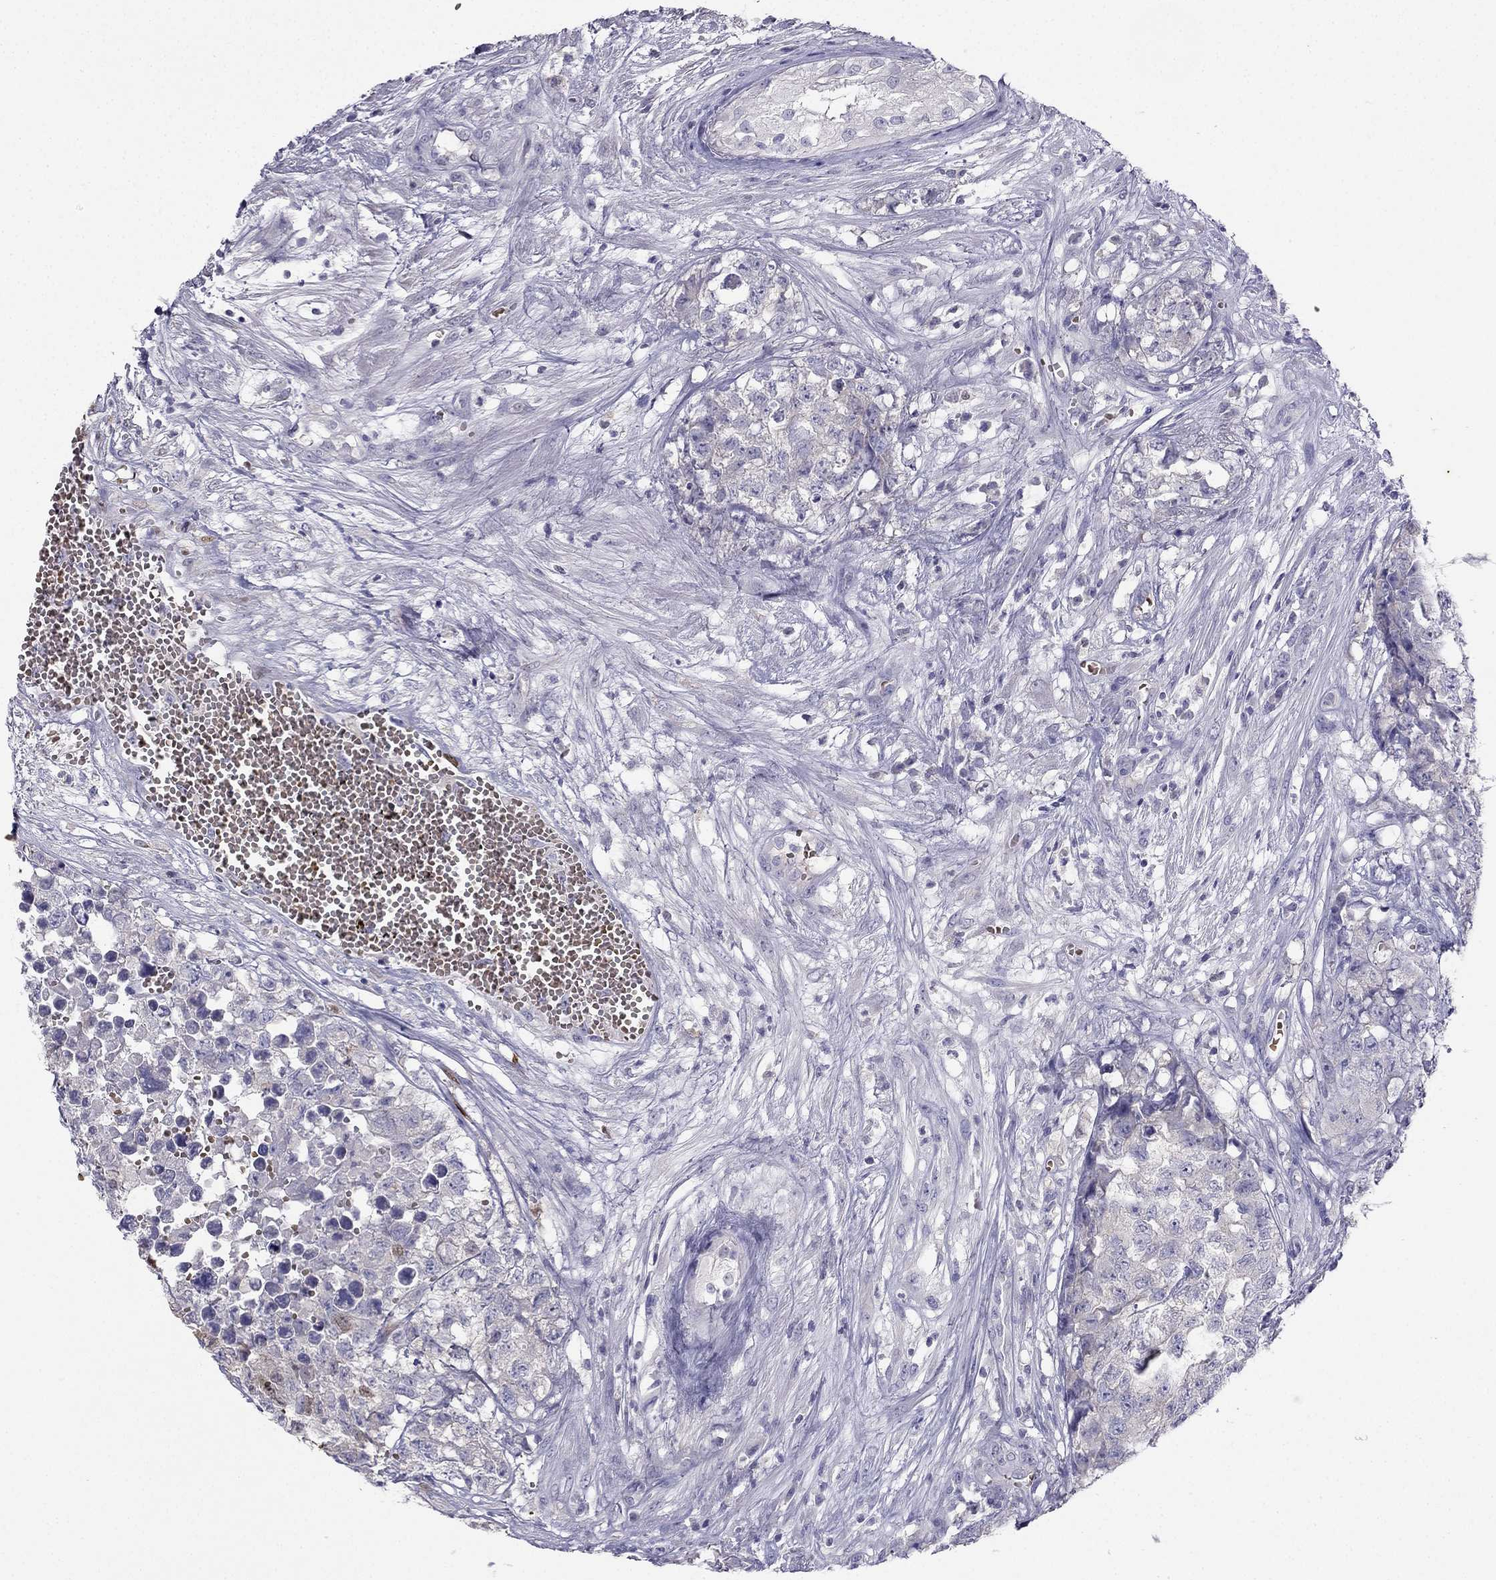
{"staining": {"intensity": "weak", "quantity": "<25%", "location": "nuclear"}, "tissue": "testis cancer", "cell_type": "Tumor cells", "image_type": "cancer", "snomed": [{"axis": "morphology", "description": "Seminoma, NOS"}, {"axis": "morphology", "description": "Carcinoma, Embryonal, NOS"}, {"axis": "topography", "description": "Testis"}], "caption": "The image reveals no significant staining in tumor cells of embryonal carcinoma (testis). (Stains: DAB immunohistochemistry with hematoxylin counter stain, Microscopy: brightfield microscopy at high magnification).", "gene": "RSPH14", "patient": {"sex": "male", "age": 22}}